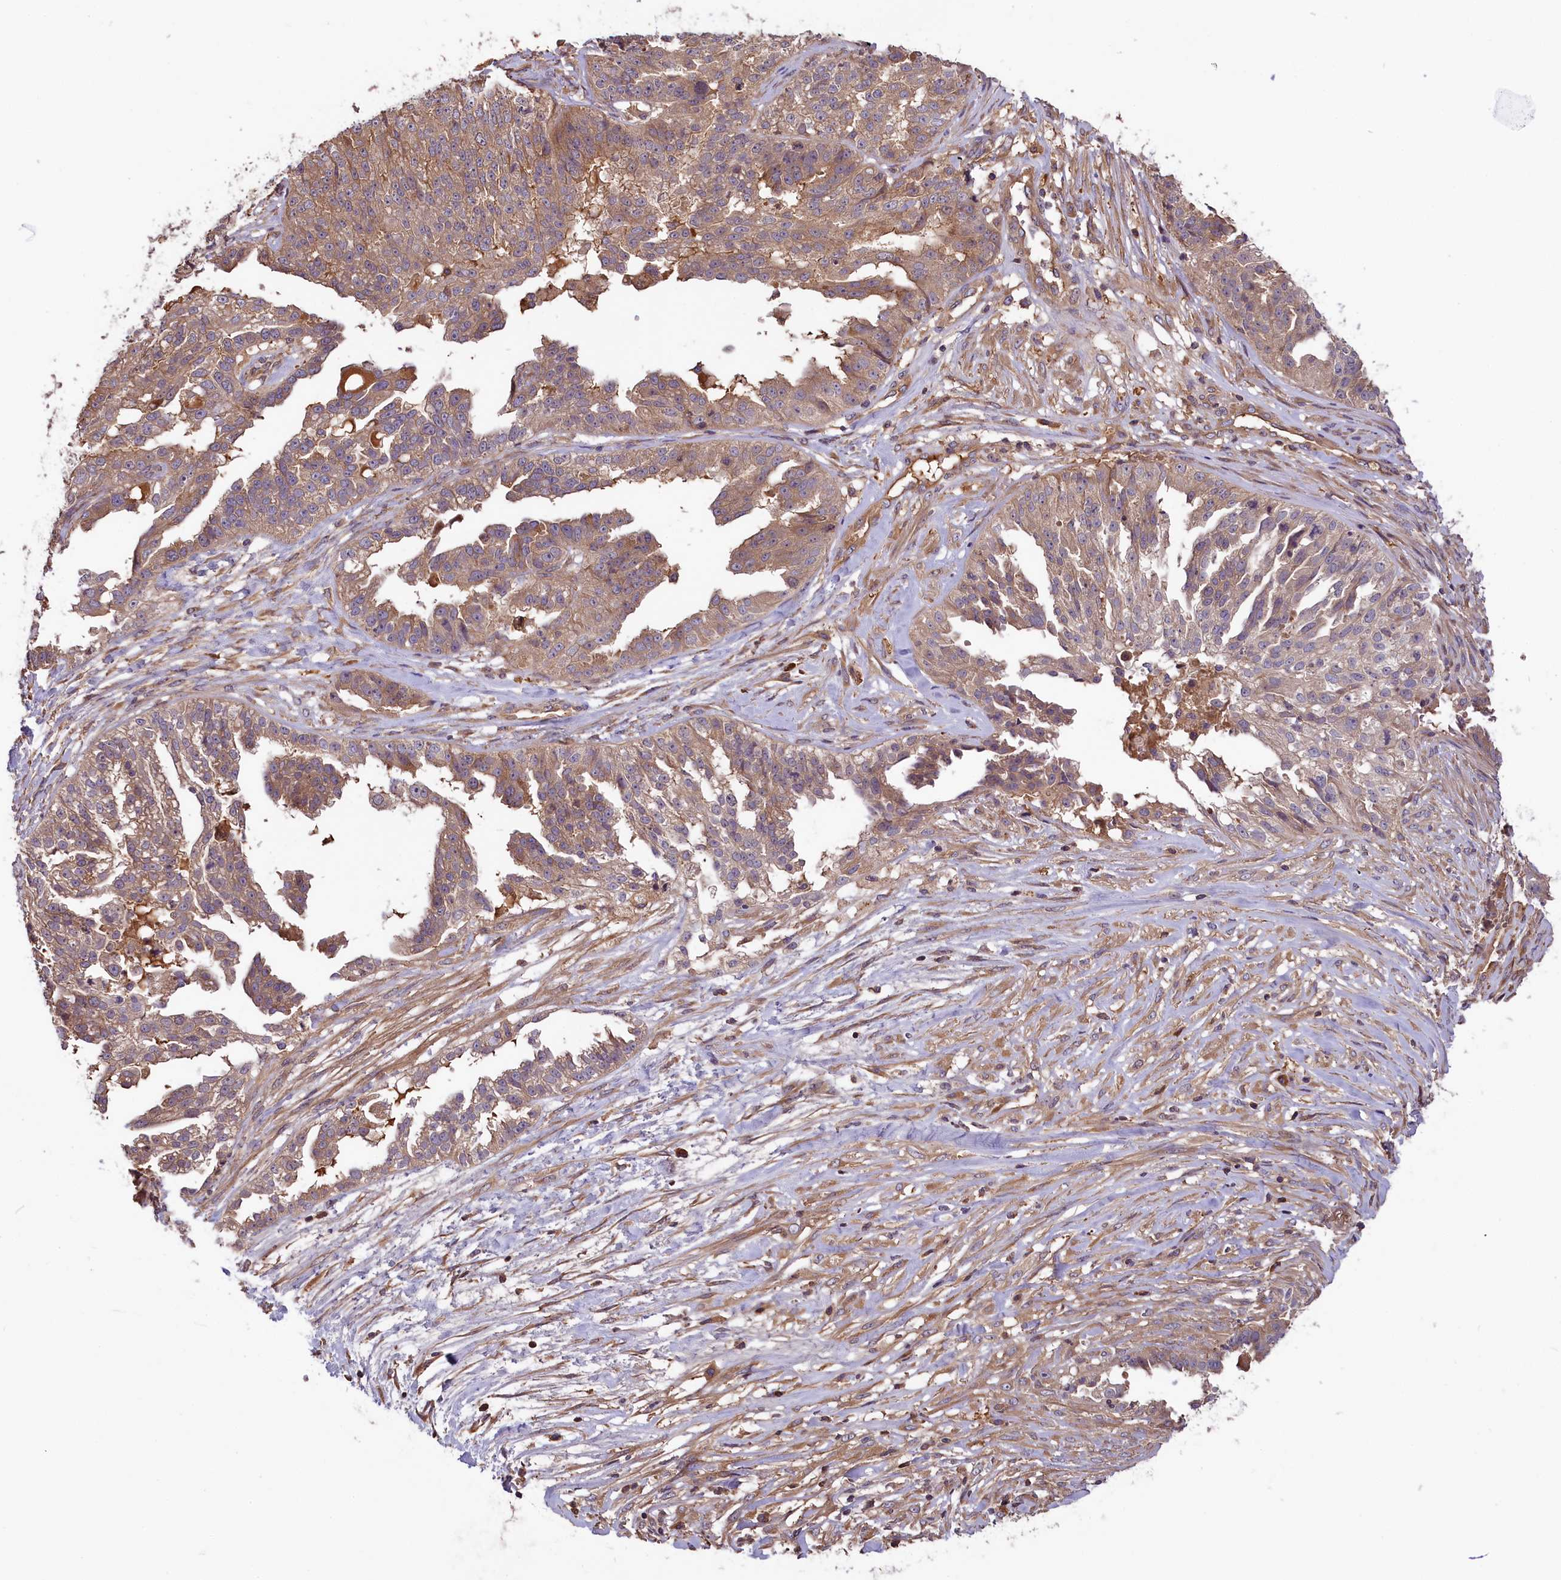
{"staining": {"intensity": "weak", "quantity": ">75%", "location": "cytoplasmic/membranous"}, "tissue": "ovarian cancer", "cell_type": "Tumor cells", "image_type": "cancer", "snomed": [{"axis": "morphology", "description": "Cystadenocarcinoma, serous, NOS"}, {"axis": "topography", "description": "Ovary"}], "caption": "An IHC photomicrograph of neoplastic tissue is shown. Protein staining in brown highlights weak cytoplasmic/membranous positivity in ovarian serous cystadenocarcinoma within tumor cells. (DAB (3,3'-diaminobenzidine) = brown stain, brightfield microscopy at high magnification).", "gene": "SETD6", "patient": {"sex": "female", "age": 58}}